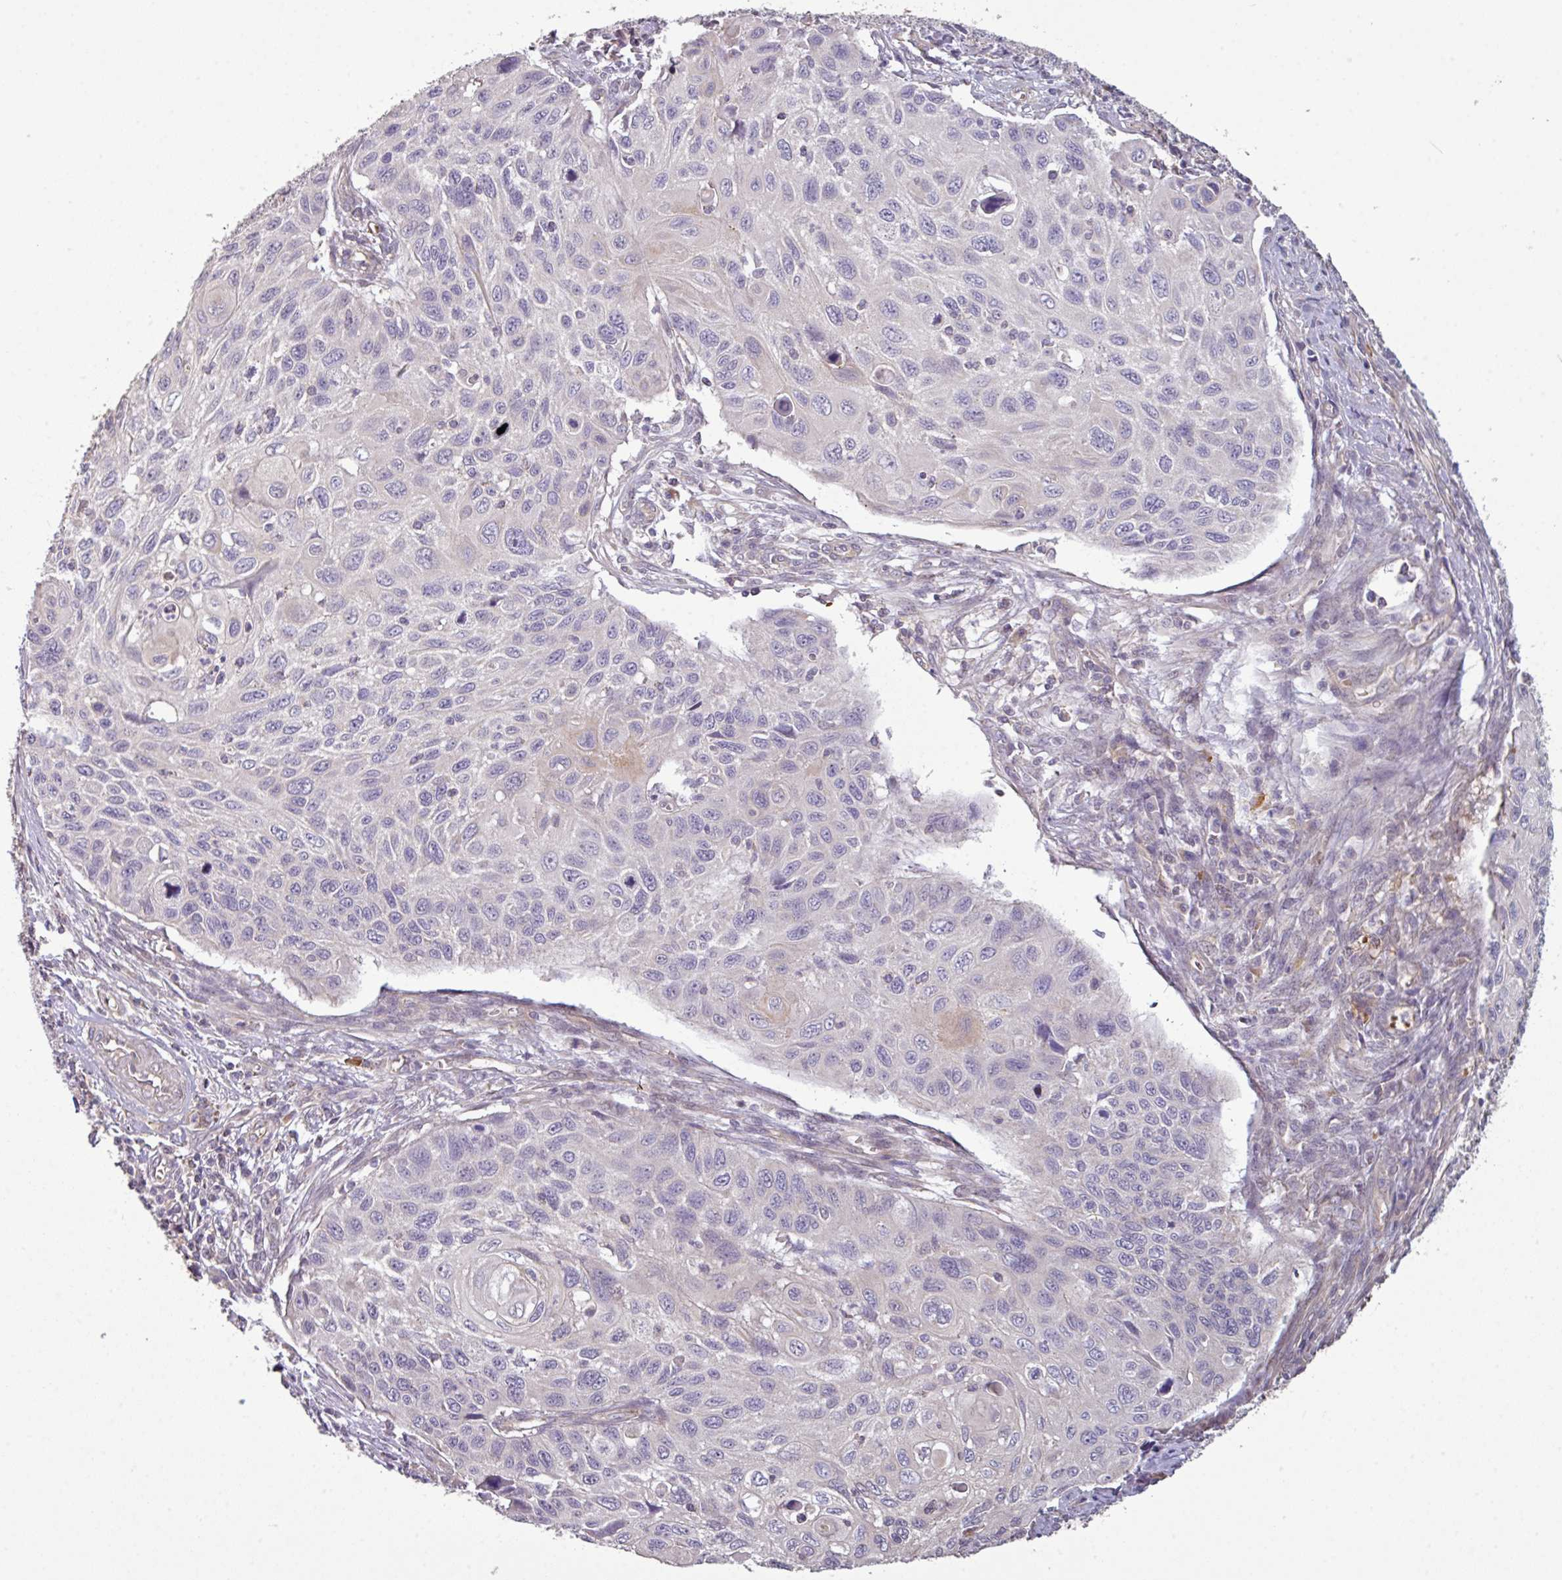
{"staining": {"intensity": "negative", "quantity": "none", "location": "none"}, "tissue": "cervical cancer", "cell_type": "Tumor cells", "image_type": "cancer", "snomed": [{"axis": "morphology", "description": "Squamous cell carcinoma, NOS"}, {"axis": "topography", "description": "Cervix"}], "caption": "This photomicrograph is of cervical cancer stained with immunohistochemistry to label a protein in brown with the nuclei are counter-stained blue. There is no staining in tumor cells.", "gene": "NHSL2", "patient": {"sex": "female", "age": 70}}